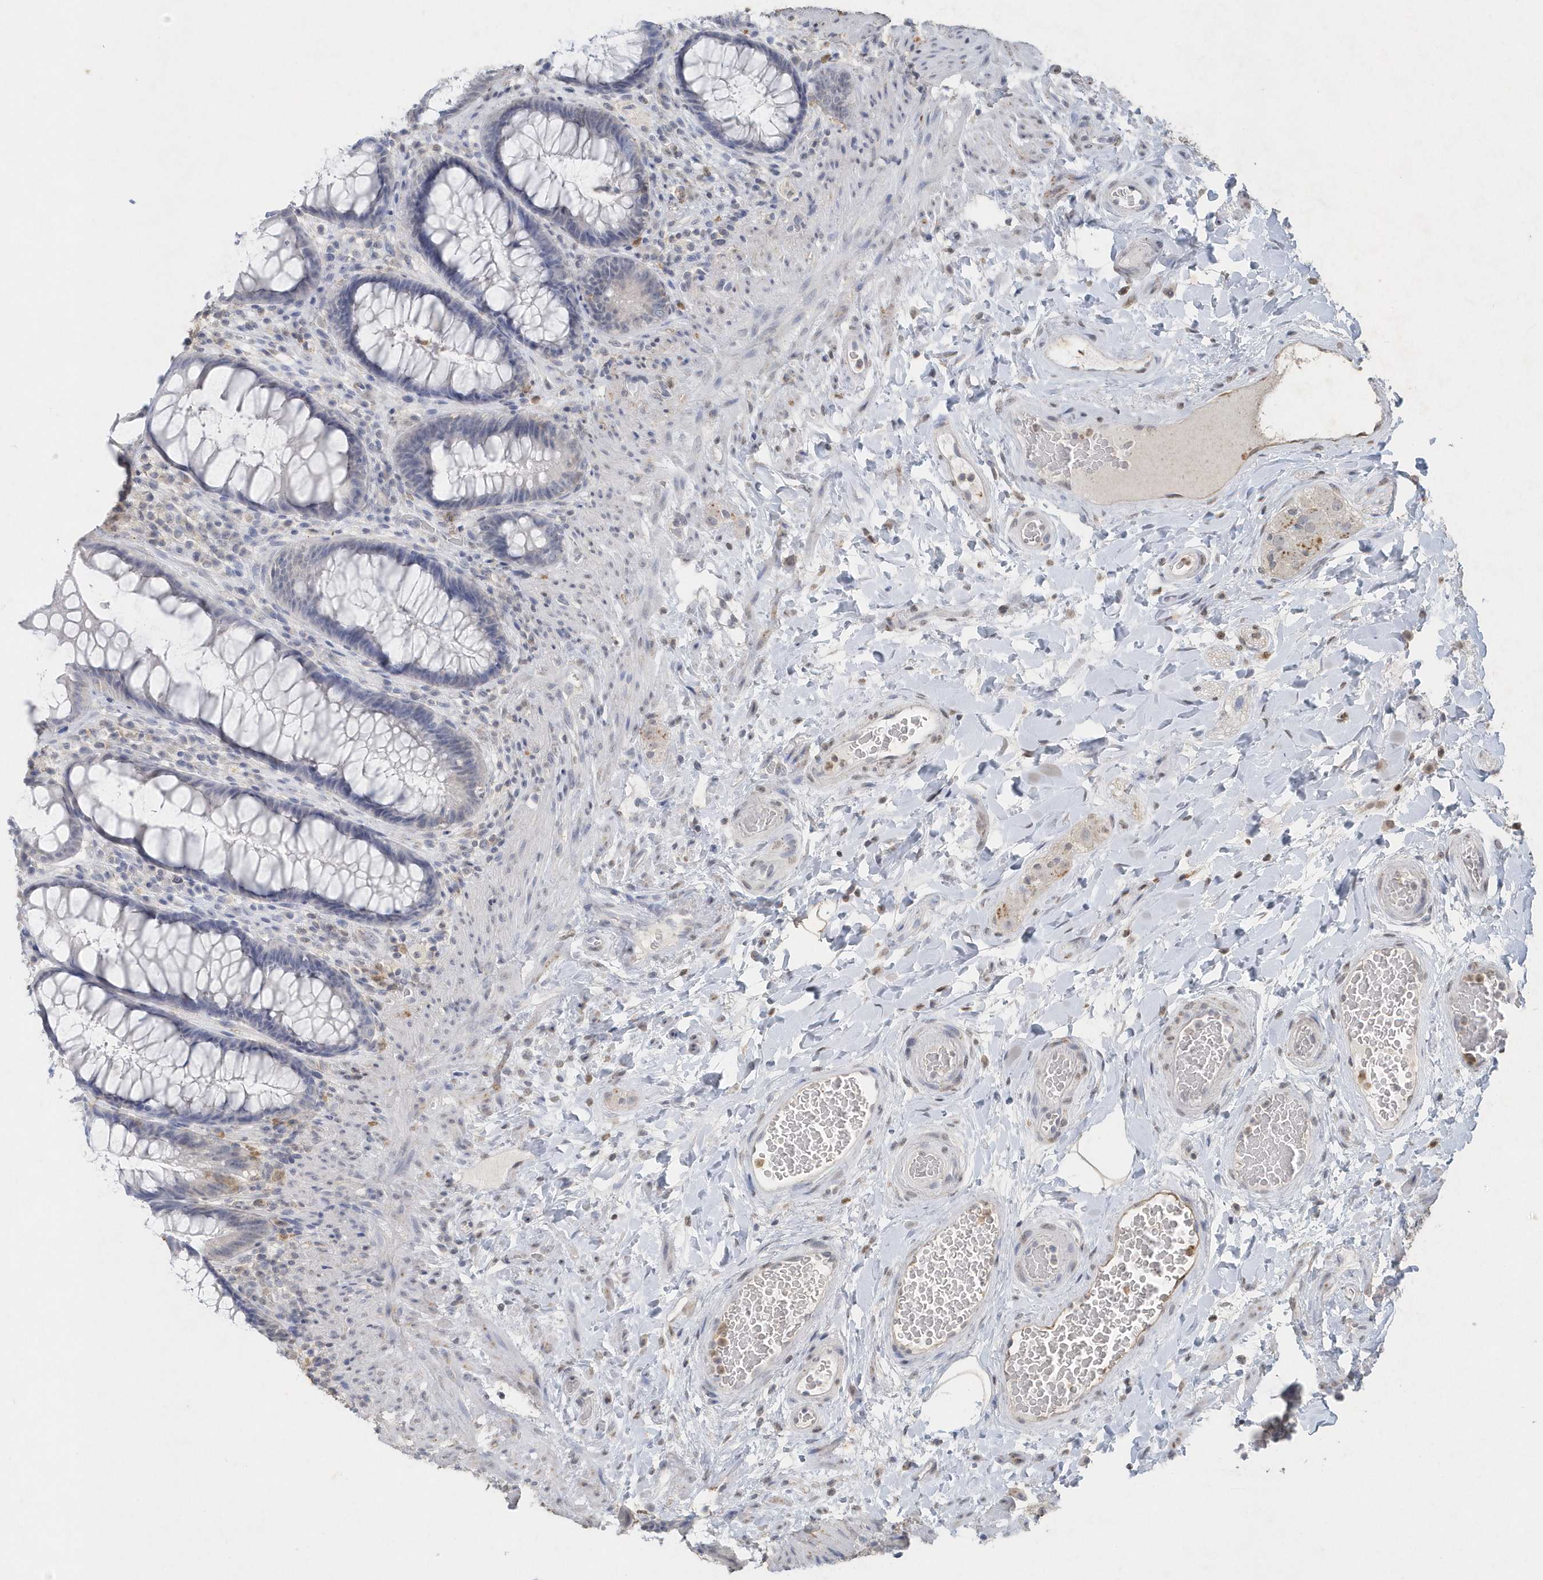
{"staining": {"intensity": "negative", "quantity": "none", "location": "none"}, "tissue": "rectum", "cell_type": "Glandular cells", "image_type": "normal", "snomed": [{"axis": "morphology", "description": "Normal tissue, NOS"}, {"axis": "topography", "description": "Rectum"}], "caption": "An image of rectum stained for a protein shows no brown staining in glandular cells.", "gene": "PDCD1", "patient": {"sex": "female", "age": 46}}